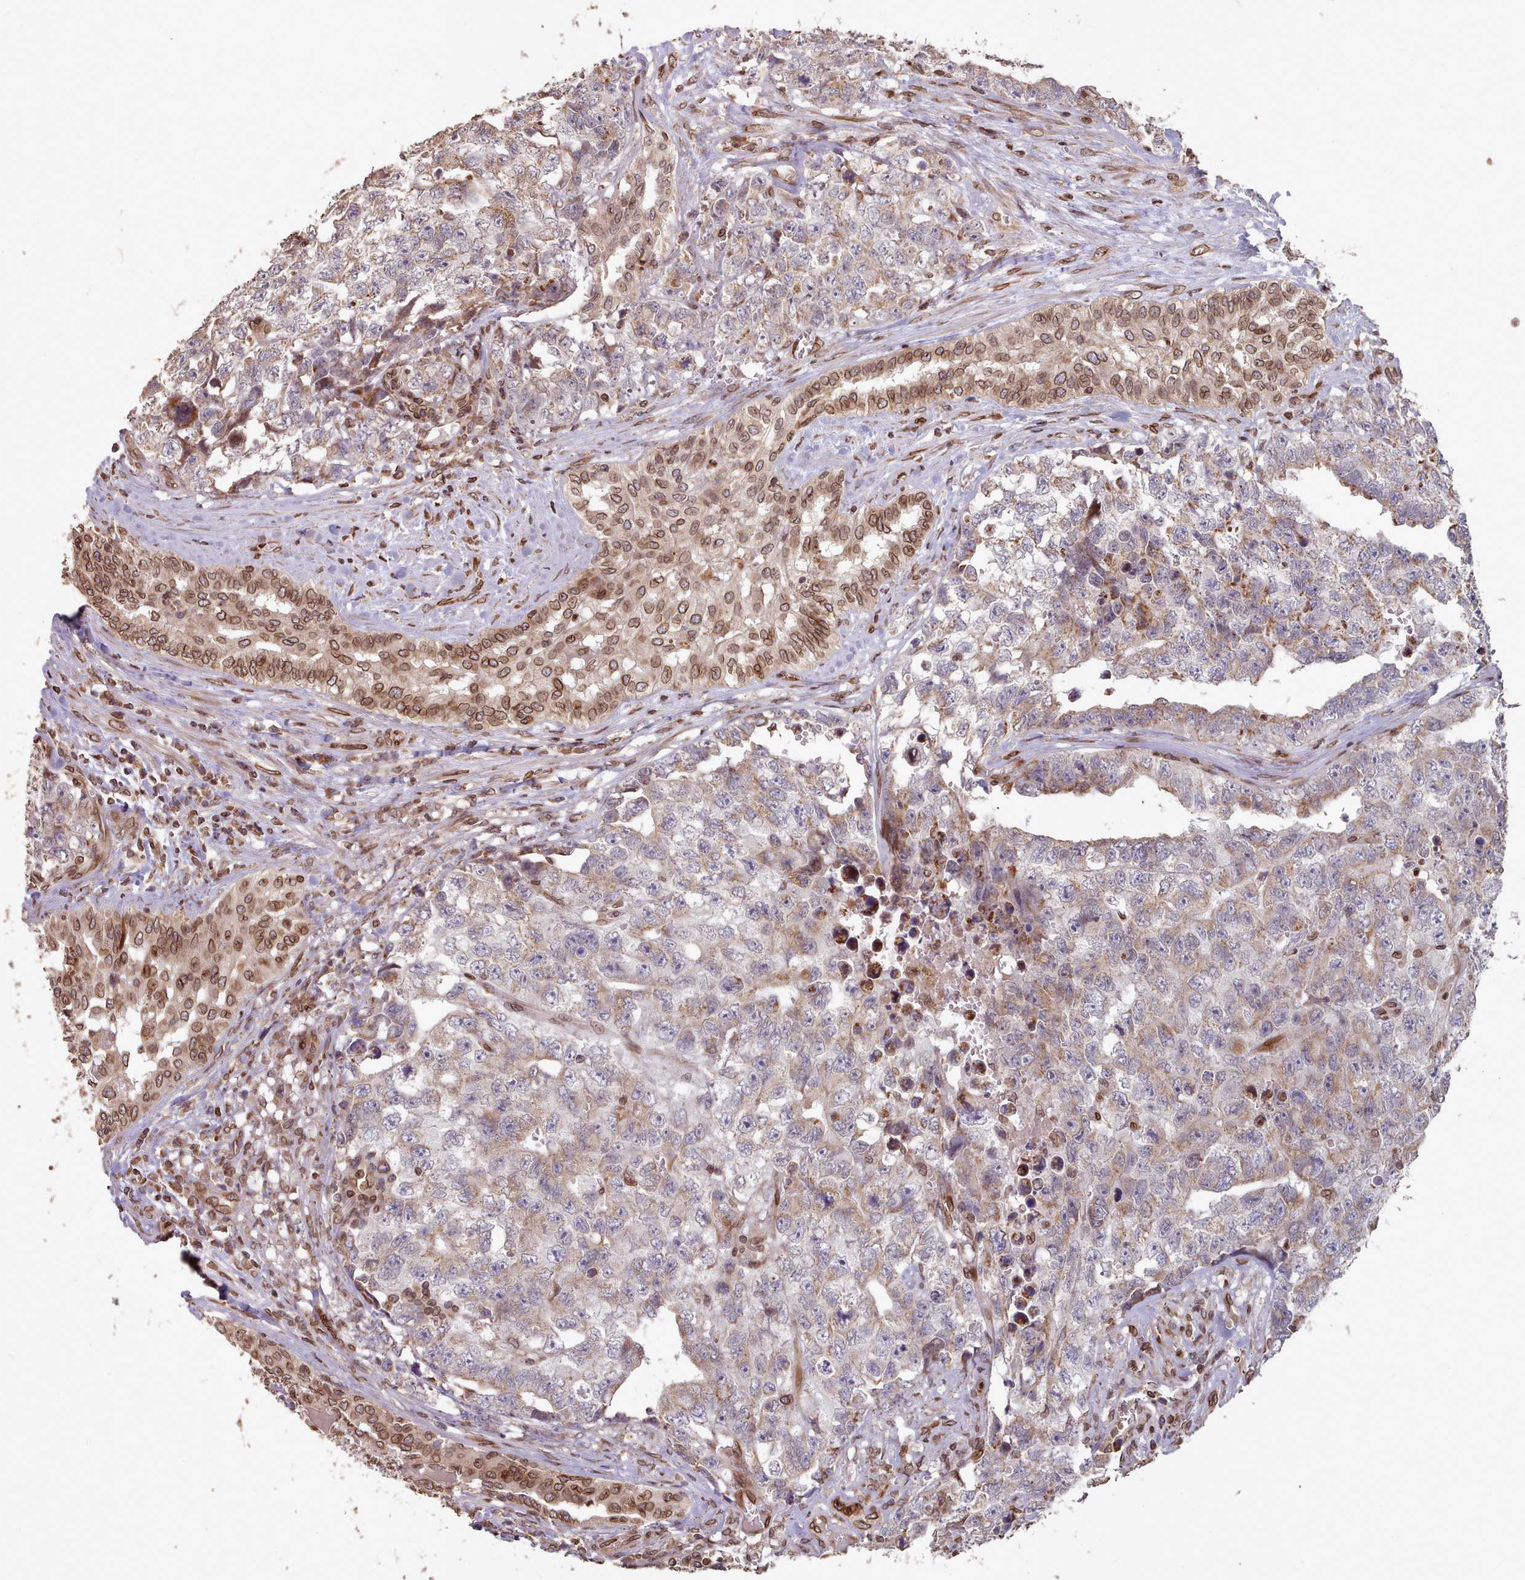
{"staining": {"intensity": "moderate", "quantity": "<25%", "location": "cytoplasmic/membranous,nuclear"}, "tissue": "testis cancer", "cell_type": "Tumor cells", "image_type": "cancer", "snomed": [{"axis": "morphology", "description": "Carcinoma, Embryonal, NOS"}, {"axis": "topography", "description": "Testis"}], "caption": "Protein staining of testis cancer tissue shows moderate cytoplasmic/membranous and nuclear staining in approximately <25% of tumor cells.", "gene": "TOR1AIP1", "patient": {"sex": "male", "age": 31}}